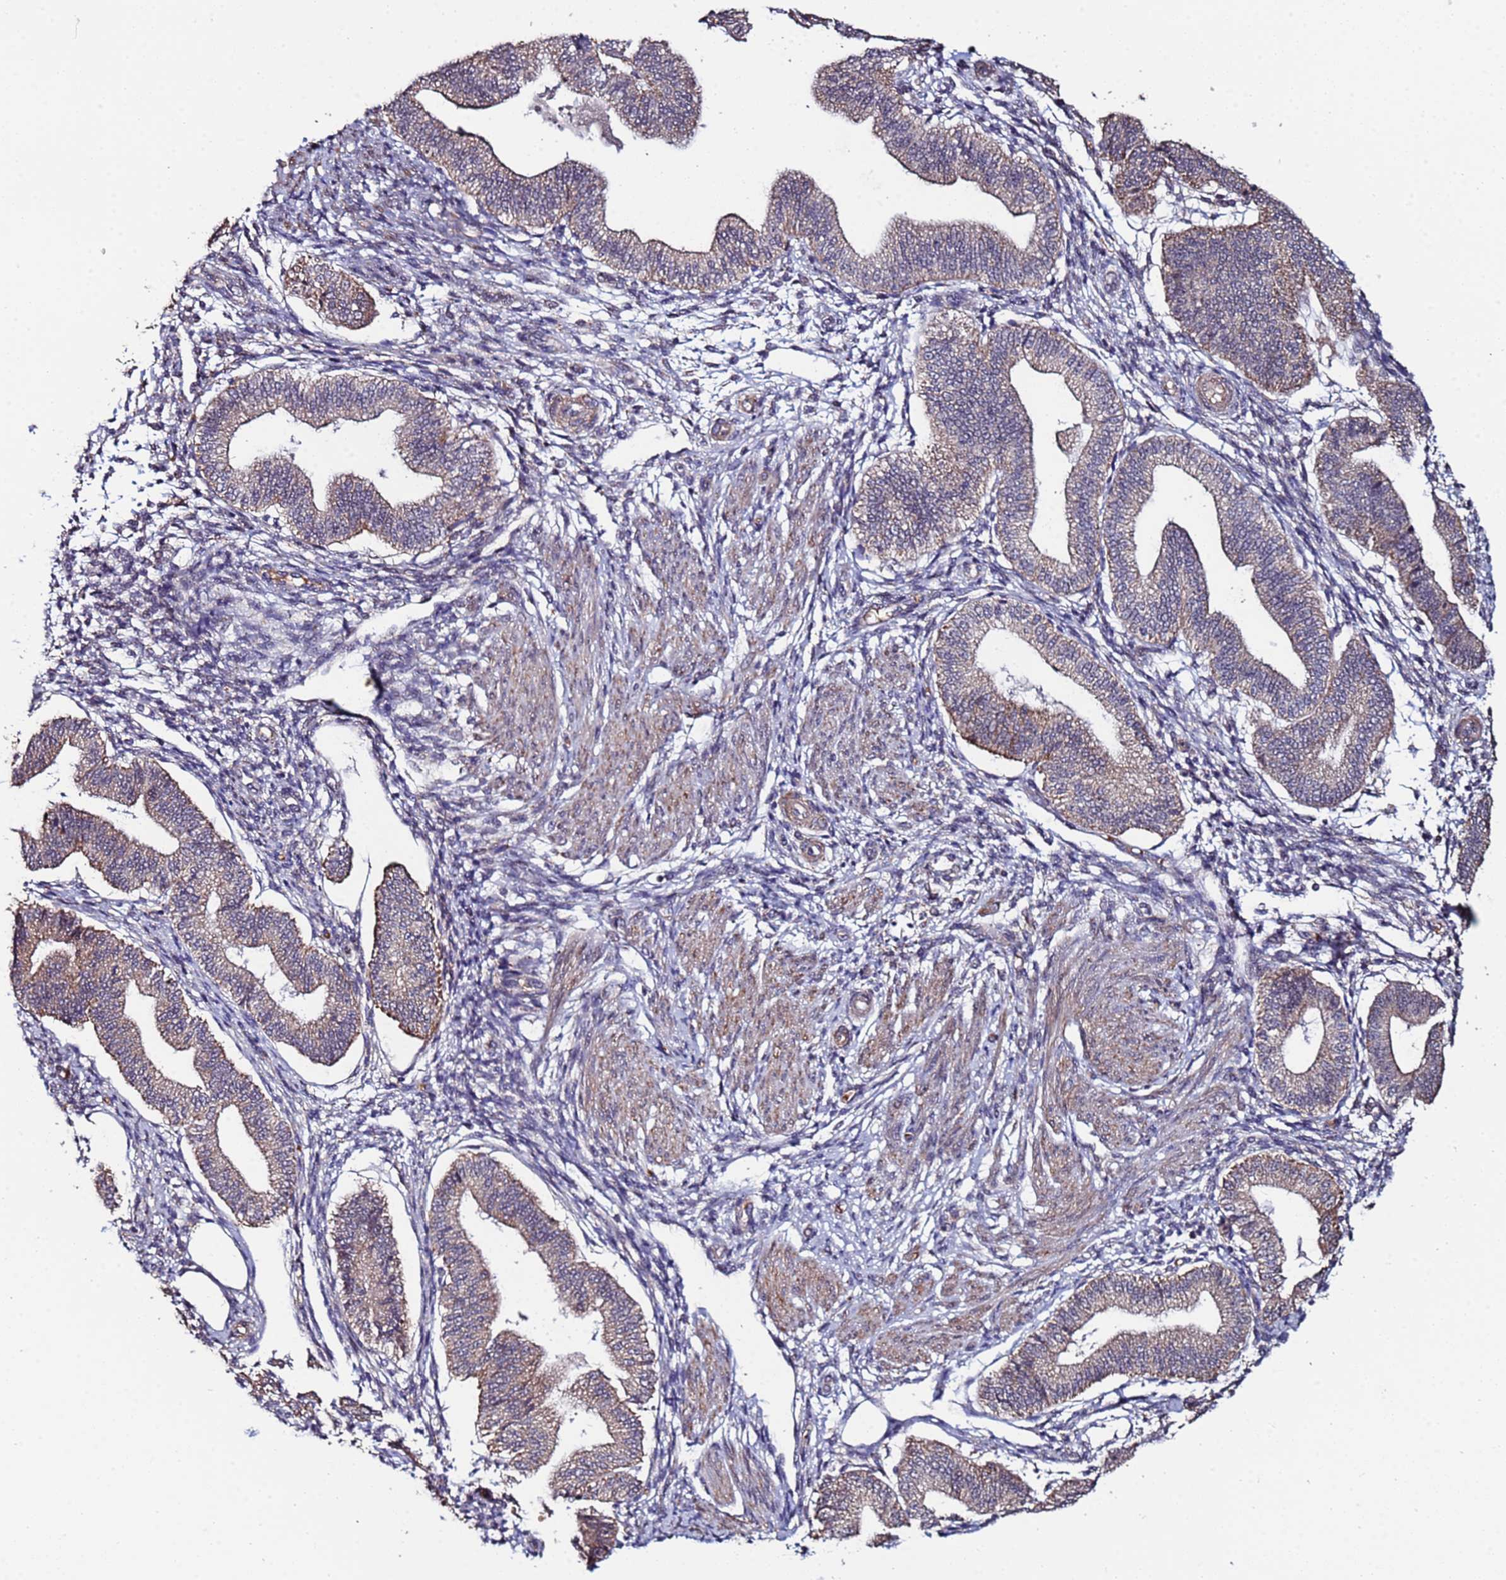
{"staining": {"intensity": "negative", "quantity": "none", "location": "none"}, "tissue": "endometrium", "cell_type": "Cells in endometrial stroma", "image_type": "normal", "snomed": [{"axis": "morphology", "description": "Normal tissue, NOS"}, {"axis": "topography", "description": "Endometrium"}], "caption": "IHC photomicrograph of unremarkable endometrium stained for a protein (brown), which reveals no positivity in cells in endometrial stroma.", "gene": "CLHC1", "patient": {"sex": "female", "age": 39}}